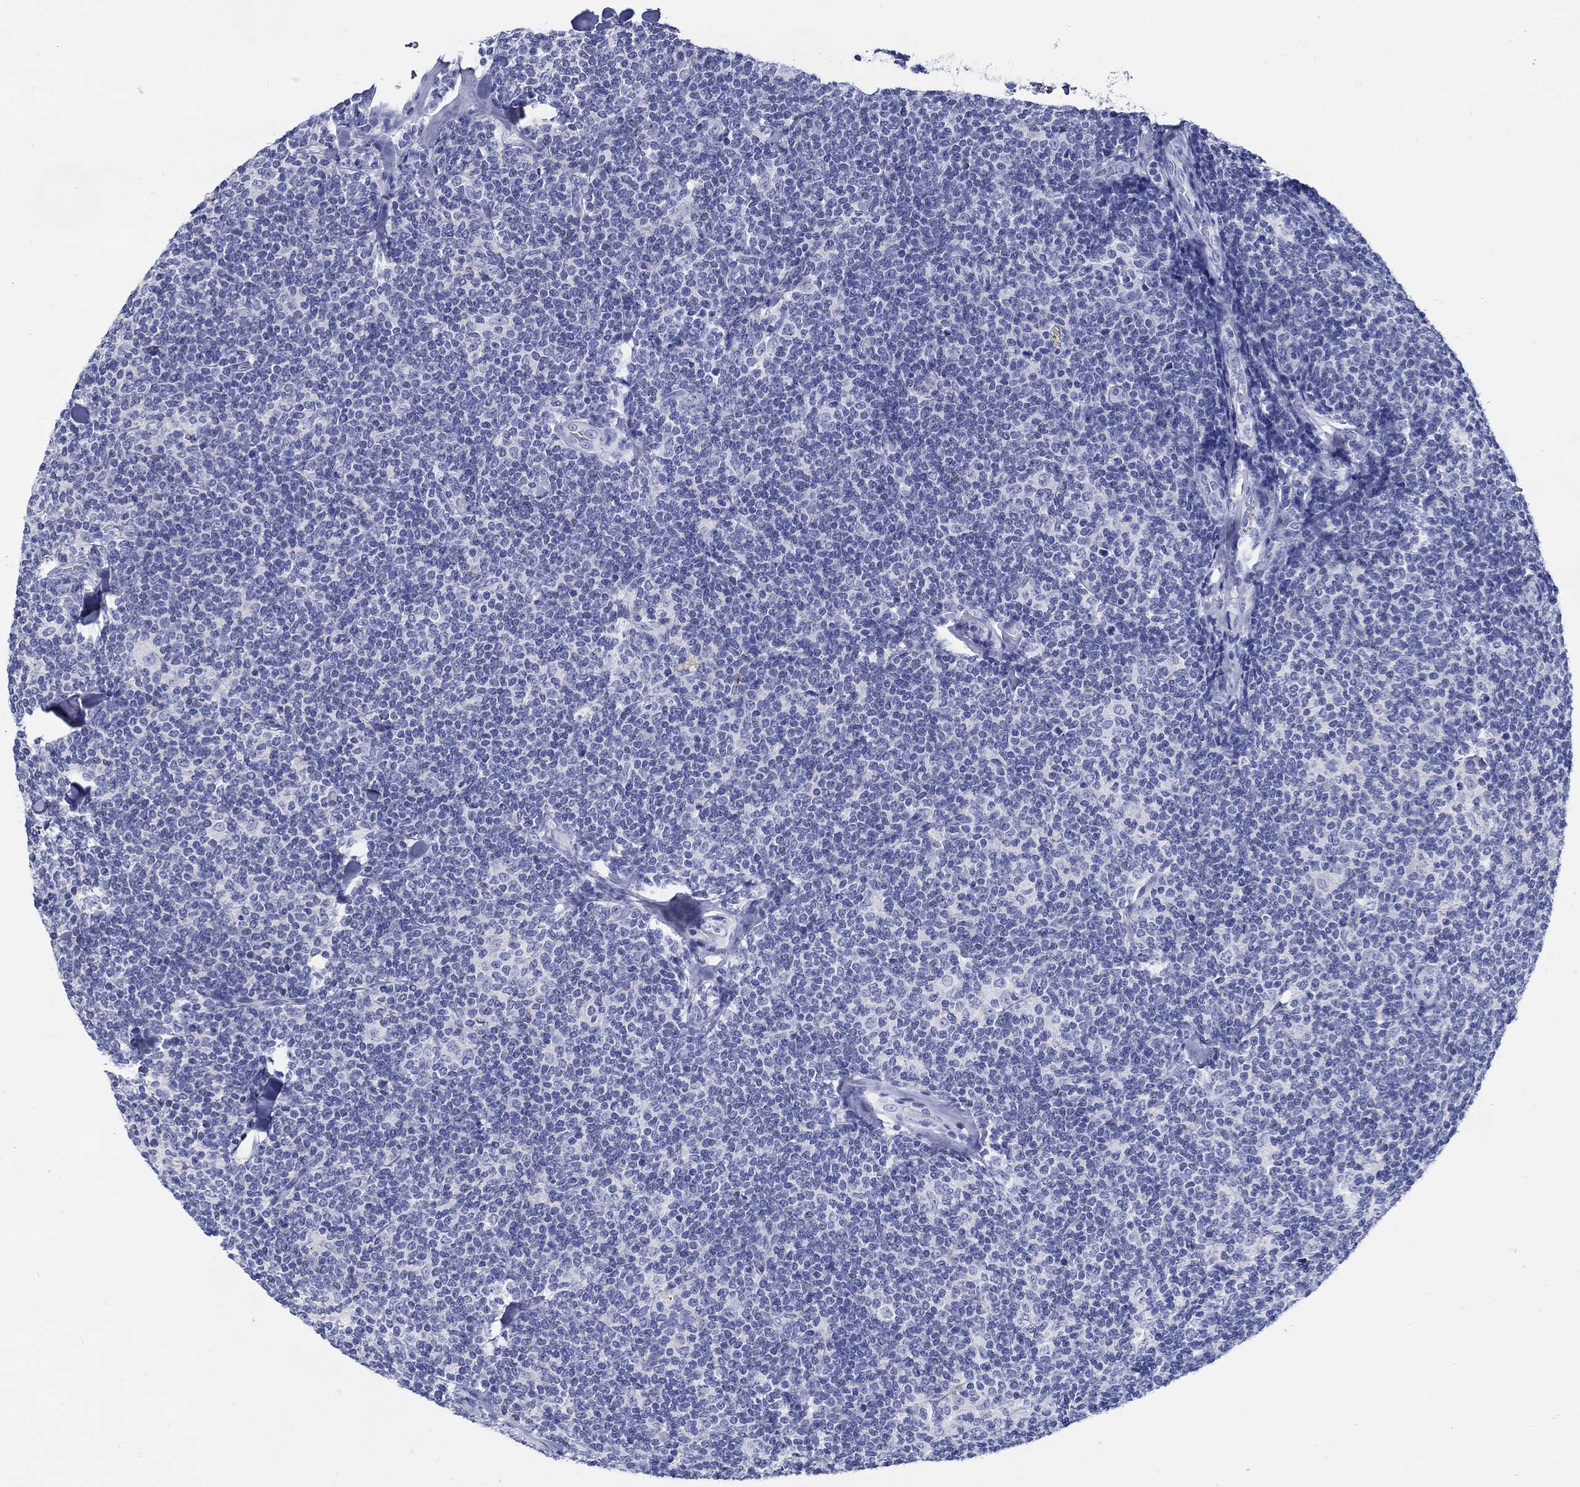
{"staining": {"intensity": "negative", "quantity": "none", "location": "none"}, "tissue": "lymphoma", "cell_type": "Tumor cells", "image_type": "cancer", "snomed": [{"axis": "morphology", "description": "Malignant lymphoma, non-Hodgkin's type, Low grade"}, {"axis": "topography", "description": "Lymph node"}], "caption": "Tumor cells show no significant staining in malignant lymphoma, non-Hodgkin's type (low-grade).", "gene": "FBXO2", "patient": {"sex": "female", "age": 56}}